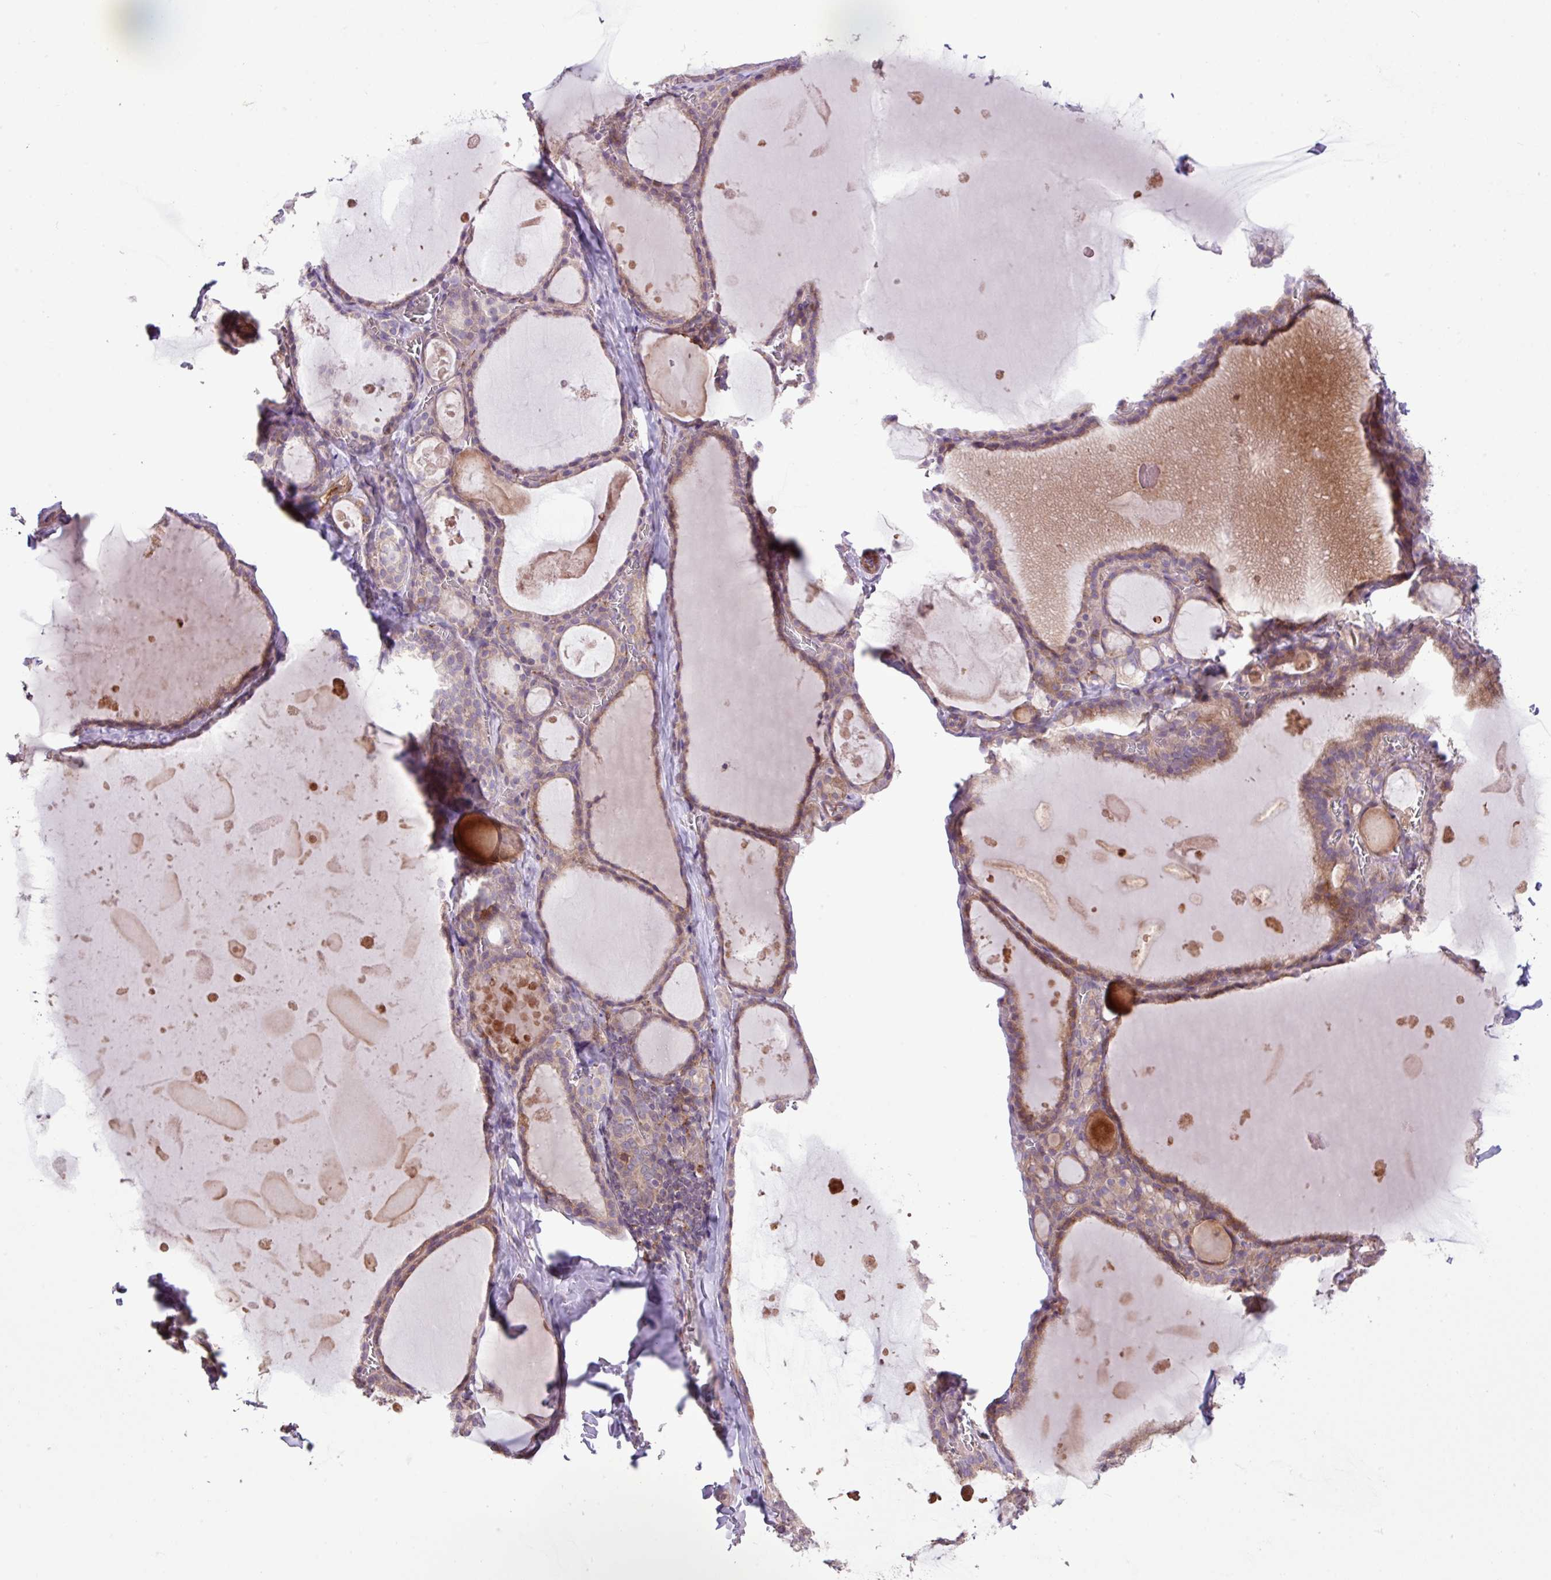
{"staining": {"intensity": "moderate", "quantity": ">75%", "location": "cytoplasmic/membranous"}, "tissue": "thyroid gland", "cell_type": "Glandular cells", "image_type": "normal", "snomed": [{"axis": "morphology", "description": "Normal tissue, NOS"}, {"axis": "topography", "description": "Thyroid gland"}], "caption": "The histopathology image exhibits immunohistochemical staining of normal thyroid gland. There is moderate cytoplasmic/membranous positivity is seen in approximately >75% of glandular cells.", "gene": "ARHGEF25", "patient": {"sex": "male", "age": 56}}